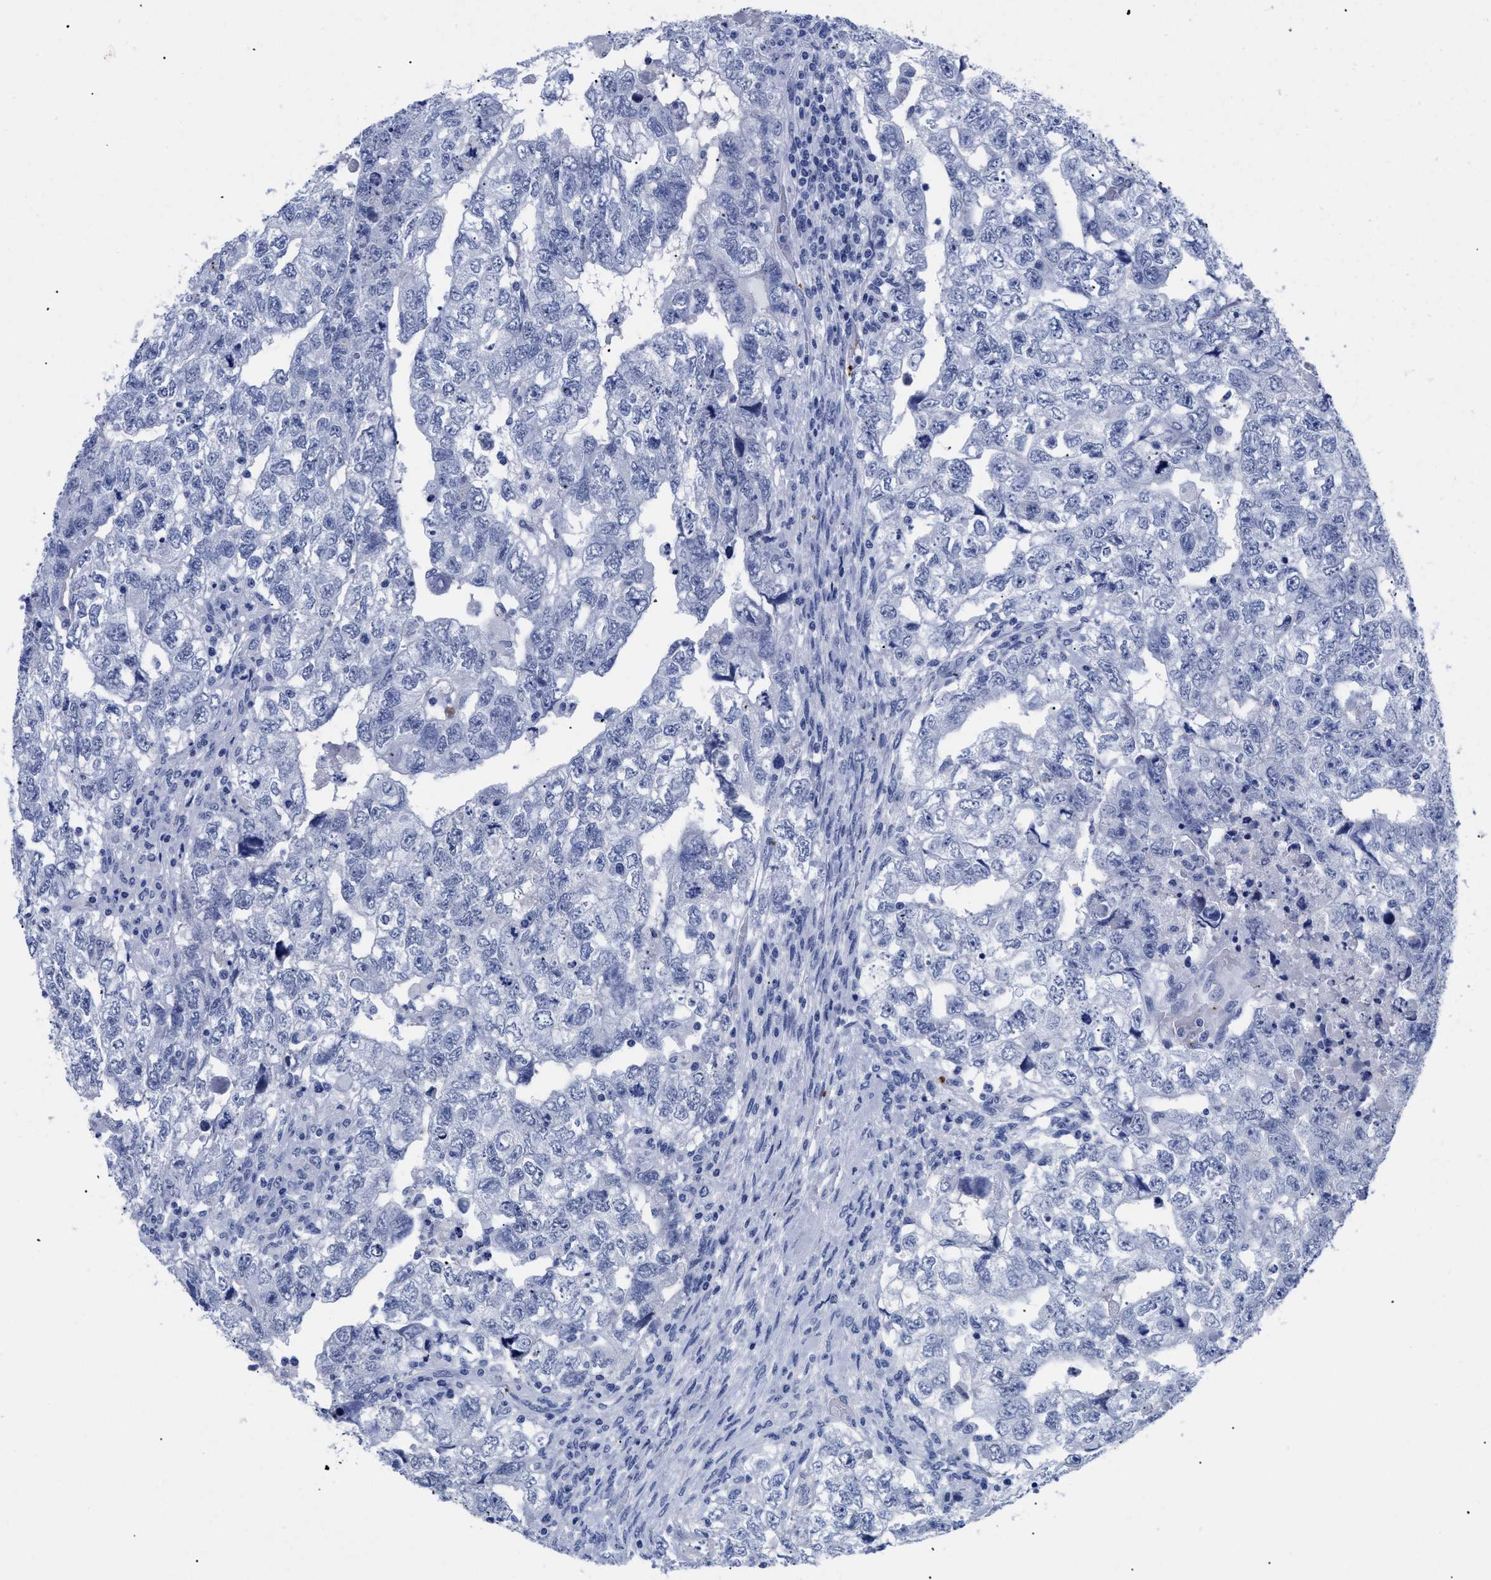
{"staining": {"intensity": "negative", "quantity": "none", "location": "none"}, "tissue": "testis cancer", "cell_type": "Tumor cells", "image_type": "cancer", "snomed": [{"axis": "morphology", "description": "Carcinoma, Embryonal, NOS"}, {"axis": "topography", "description": "Testis"}], "caption": "Immunohistochemistry image of neoplastic tissue: testis cancer (embryonal carcinoma) stained with DAB (3,3'-diaminobenzidine) displays no significant protein staining in tumor cells.", "gene": "TREML1", "patient": {"sex": "male", "age": 36}}